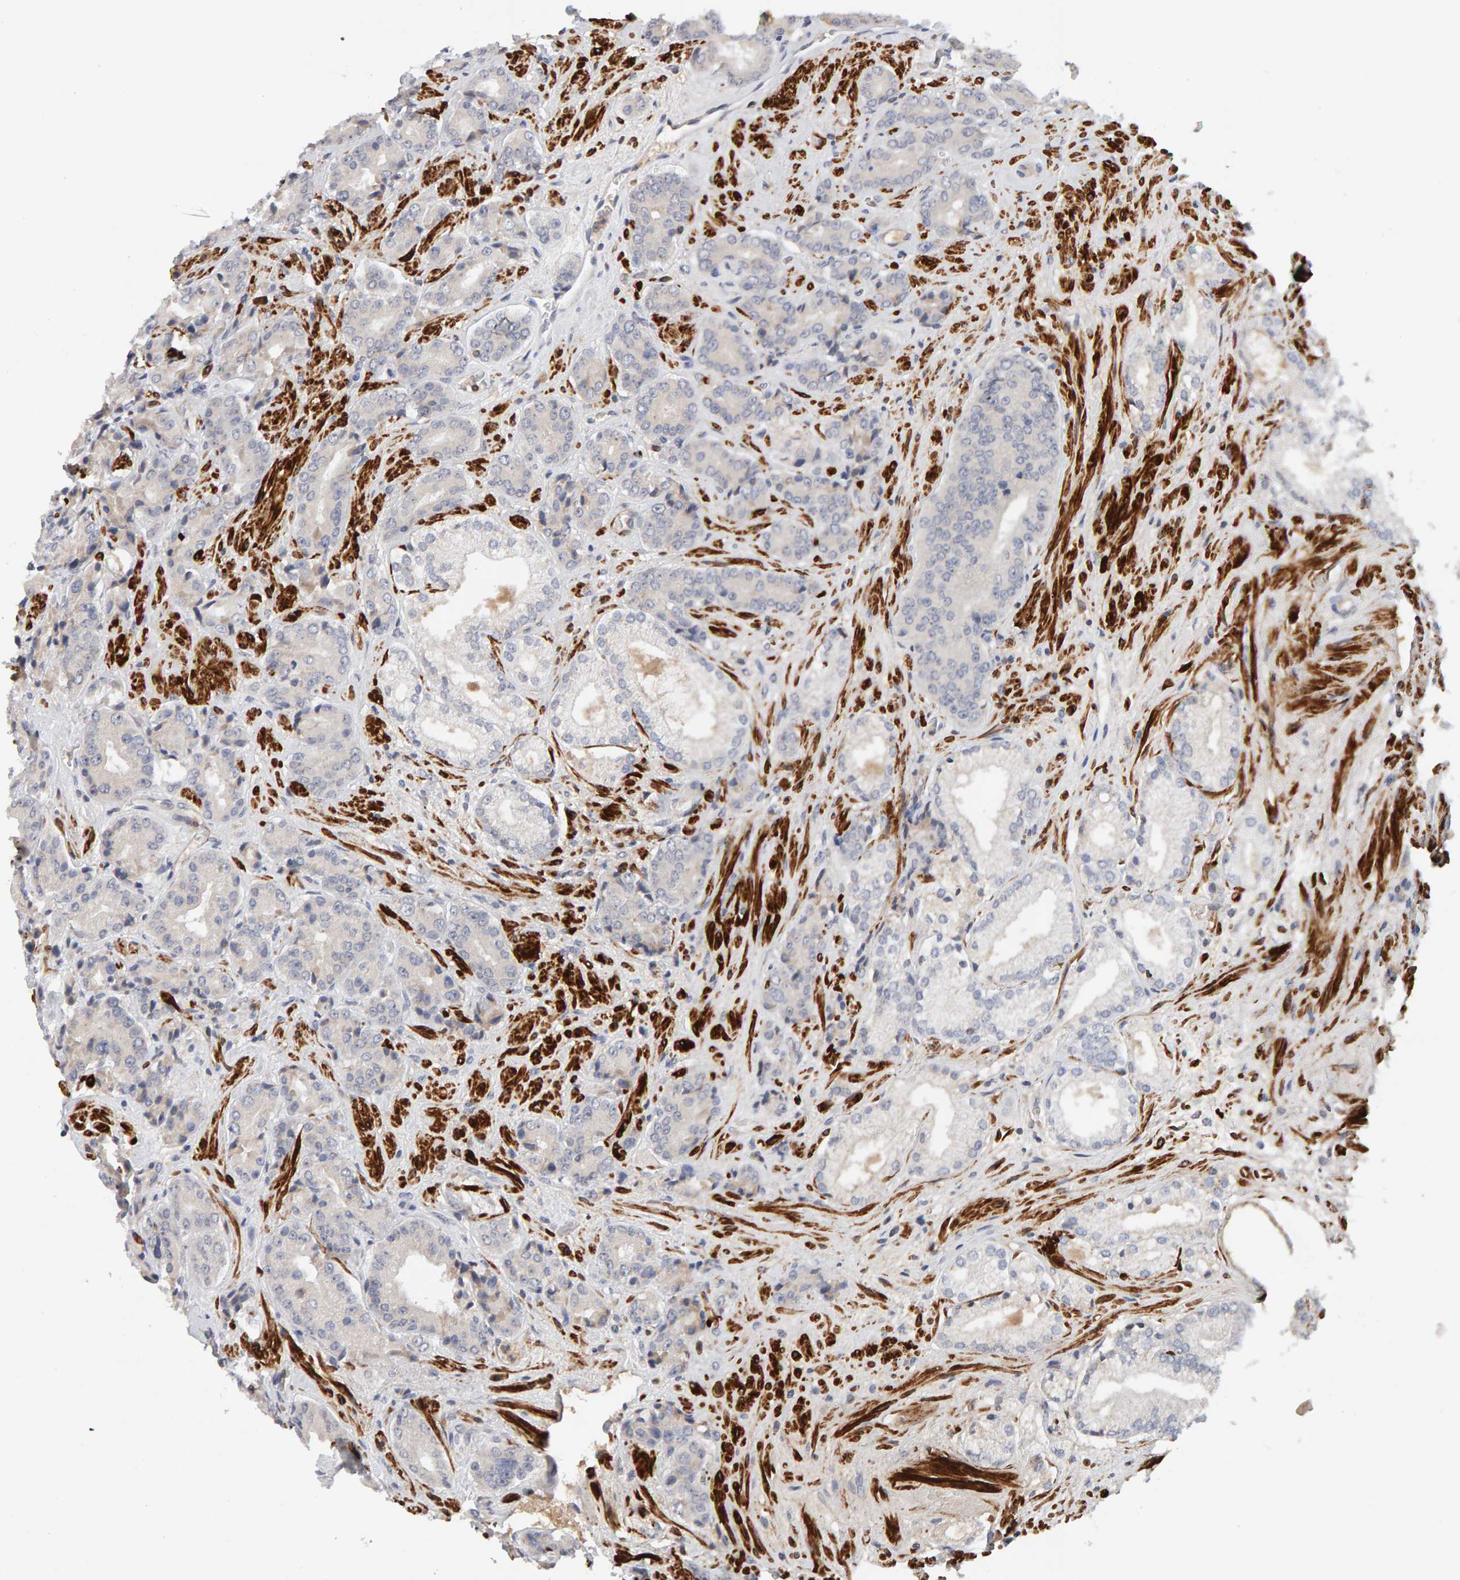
{"staining": {"intensity": "negative", "quantity": "none", "location": "none"}, "tissue": "prostate cancer", "cell_type": "Tumor cells", "image_type": "cancer", "snomed": [{"axis": "morphology", "description": "Adenocarcinoma, High grade"}, {"axis": "topography", "description": "Prostate"}], "caption": "The image demonstrates no significant expression in tumor cells of adenocarcinoma (high-grade) (prostate). (DAB (3,3'-diaminobenzidine) immunohistochemistry, high magnification).", "gene": "NUDCD1", "patient": {"sex": "male", "age": 71}}